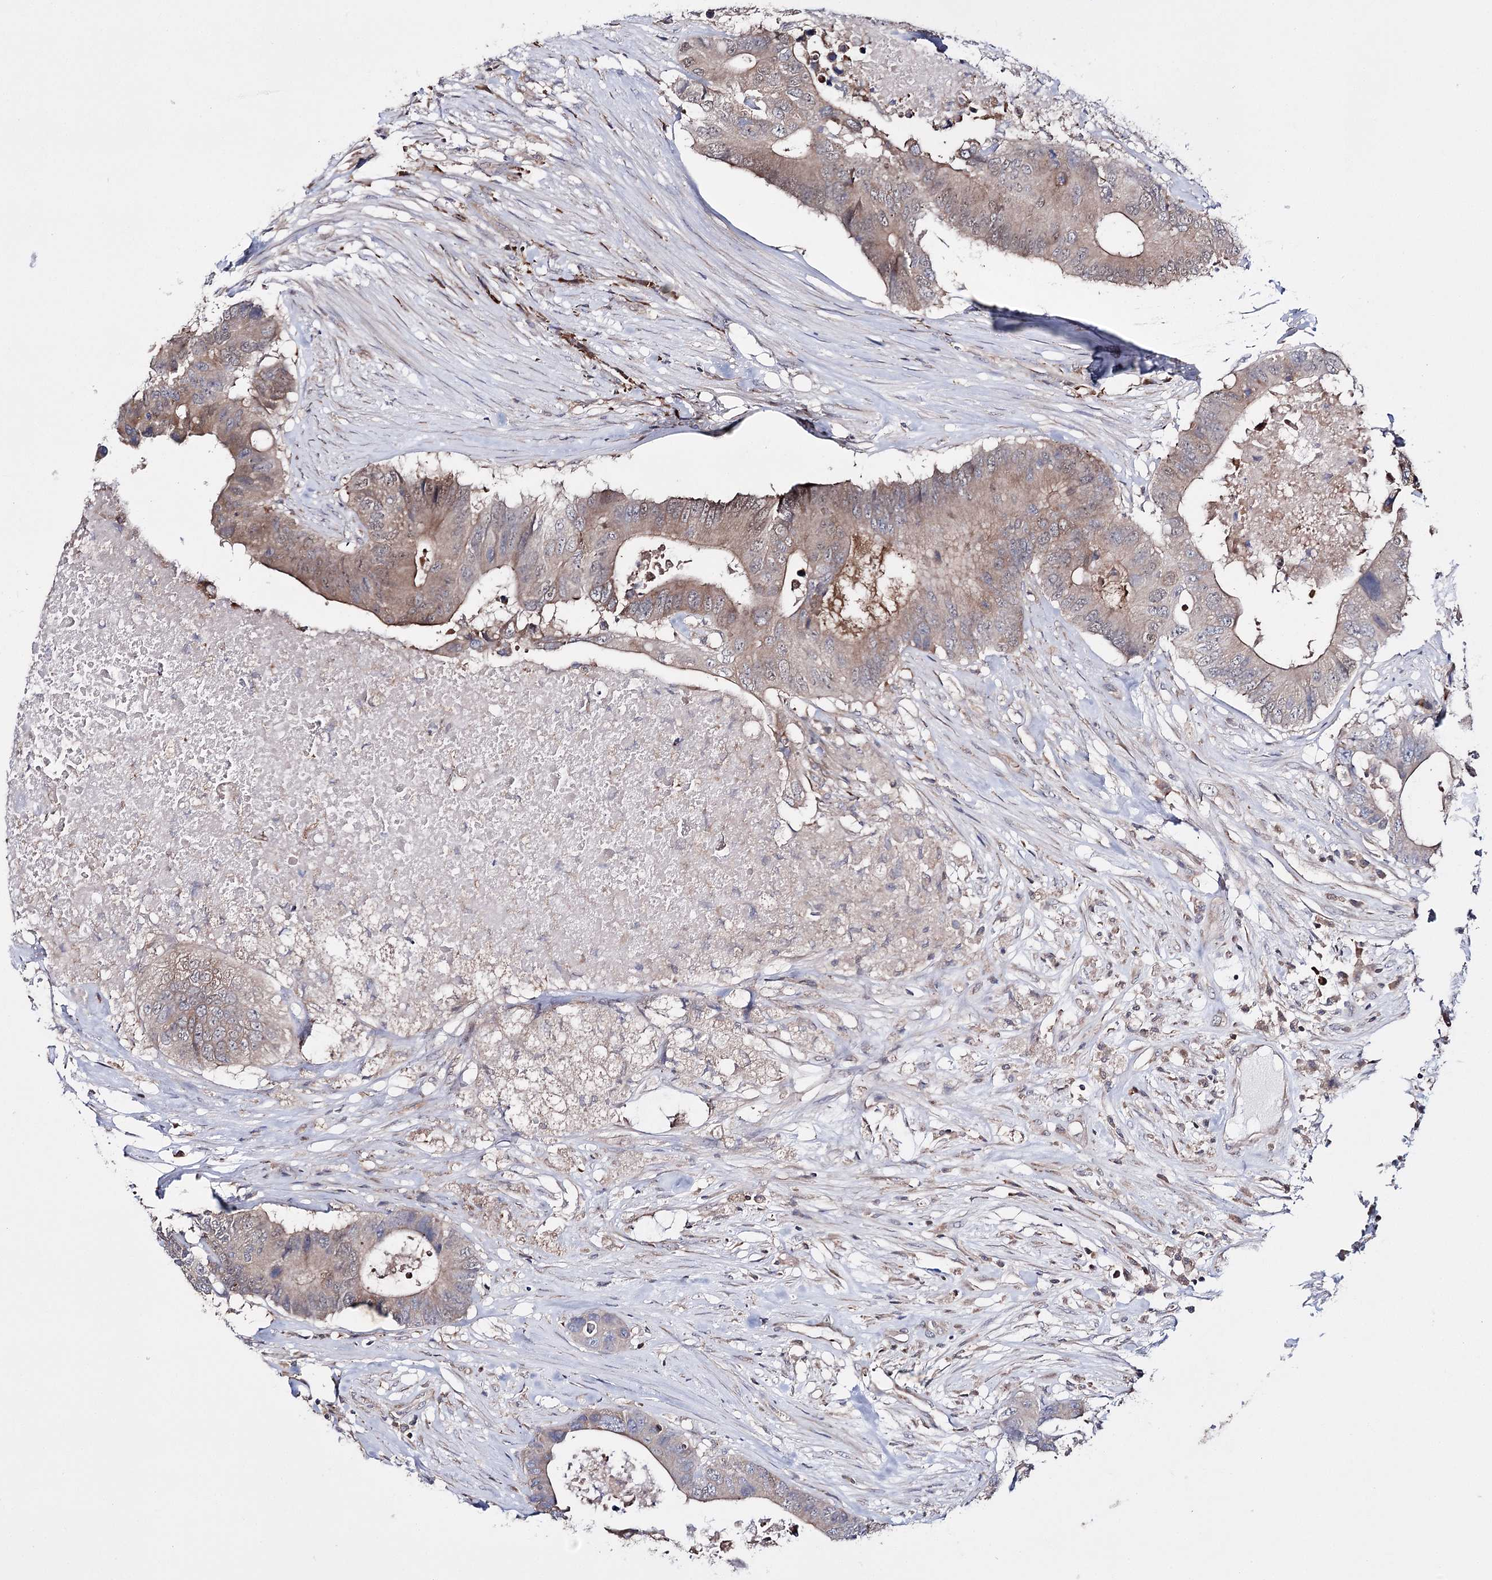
{"staining": {"intensity": "moderate", "quantity": ">75%", "location": "cytoplasmic/membranous,nuclear"}, "tissue": "colorectal cancer", "cell_type": "Tumor cells", "image_type": "cancer", "snomed": [{"axis": "morphology", "description": "Adenocarcinoma, NOS"}, {"axis": "topography", "description": "Colon"}], "caption": "Protein staining shows moderate cytoplasmic/membranous and nuclear positivity in approximately >75% of tumor cells in colorectal cancer.", "gene": "PTER", "patient": {"sex": "male", "age": 71}}